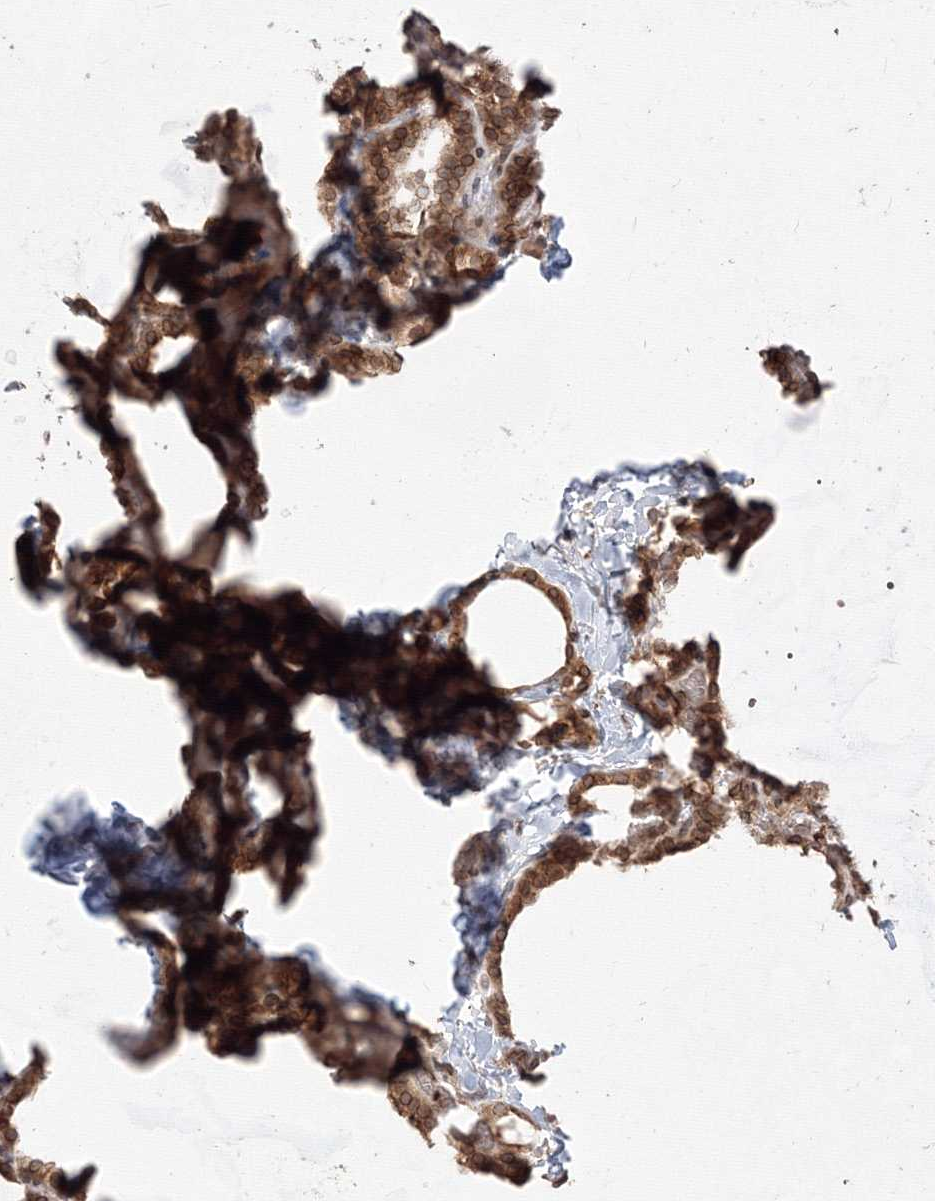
{"staining": {"intensity": "moderate", "quantity": ">75%", "location": "cytoplasmic/membranous,nuclear"}, "tissue": "thyroid gland", "cell_type": "Glandular cells", "image_type": "normal", "snomed": [{"axis": "morphology", "description": "Normal tissue, NOS"}, {"axis": "topography", "description": "Thyroid gland"}], "caption": "An immunohistochemistry (IHC) image of unremarkable tissue is shown. Protein staining in brown highlights moderate cytoplasmic/membranous,nuclear positivity in thyroid gland within glandular cells.", "gene": "DNAJB2", "patient": {"sex": "female", "age": 22}}